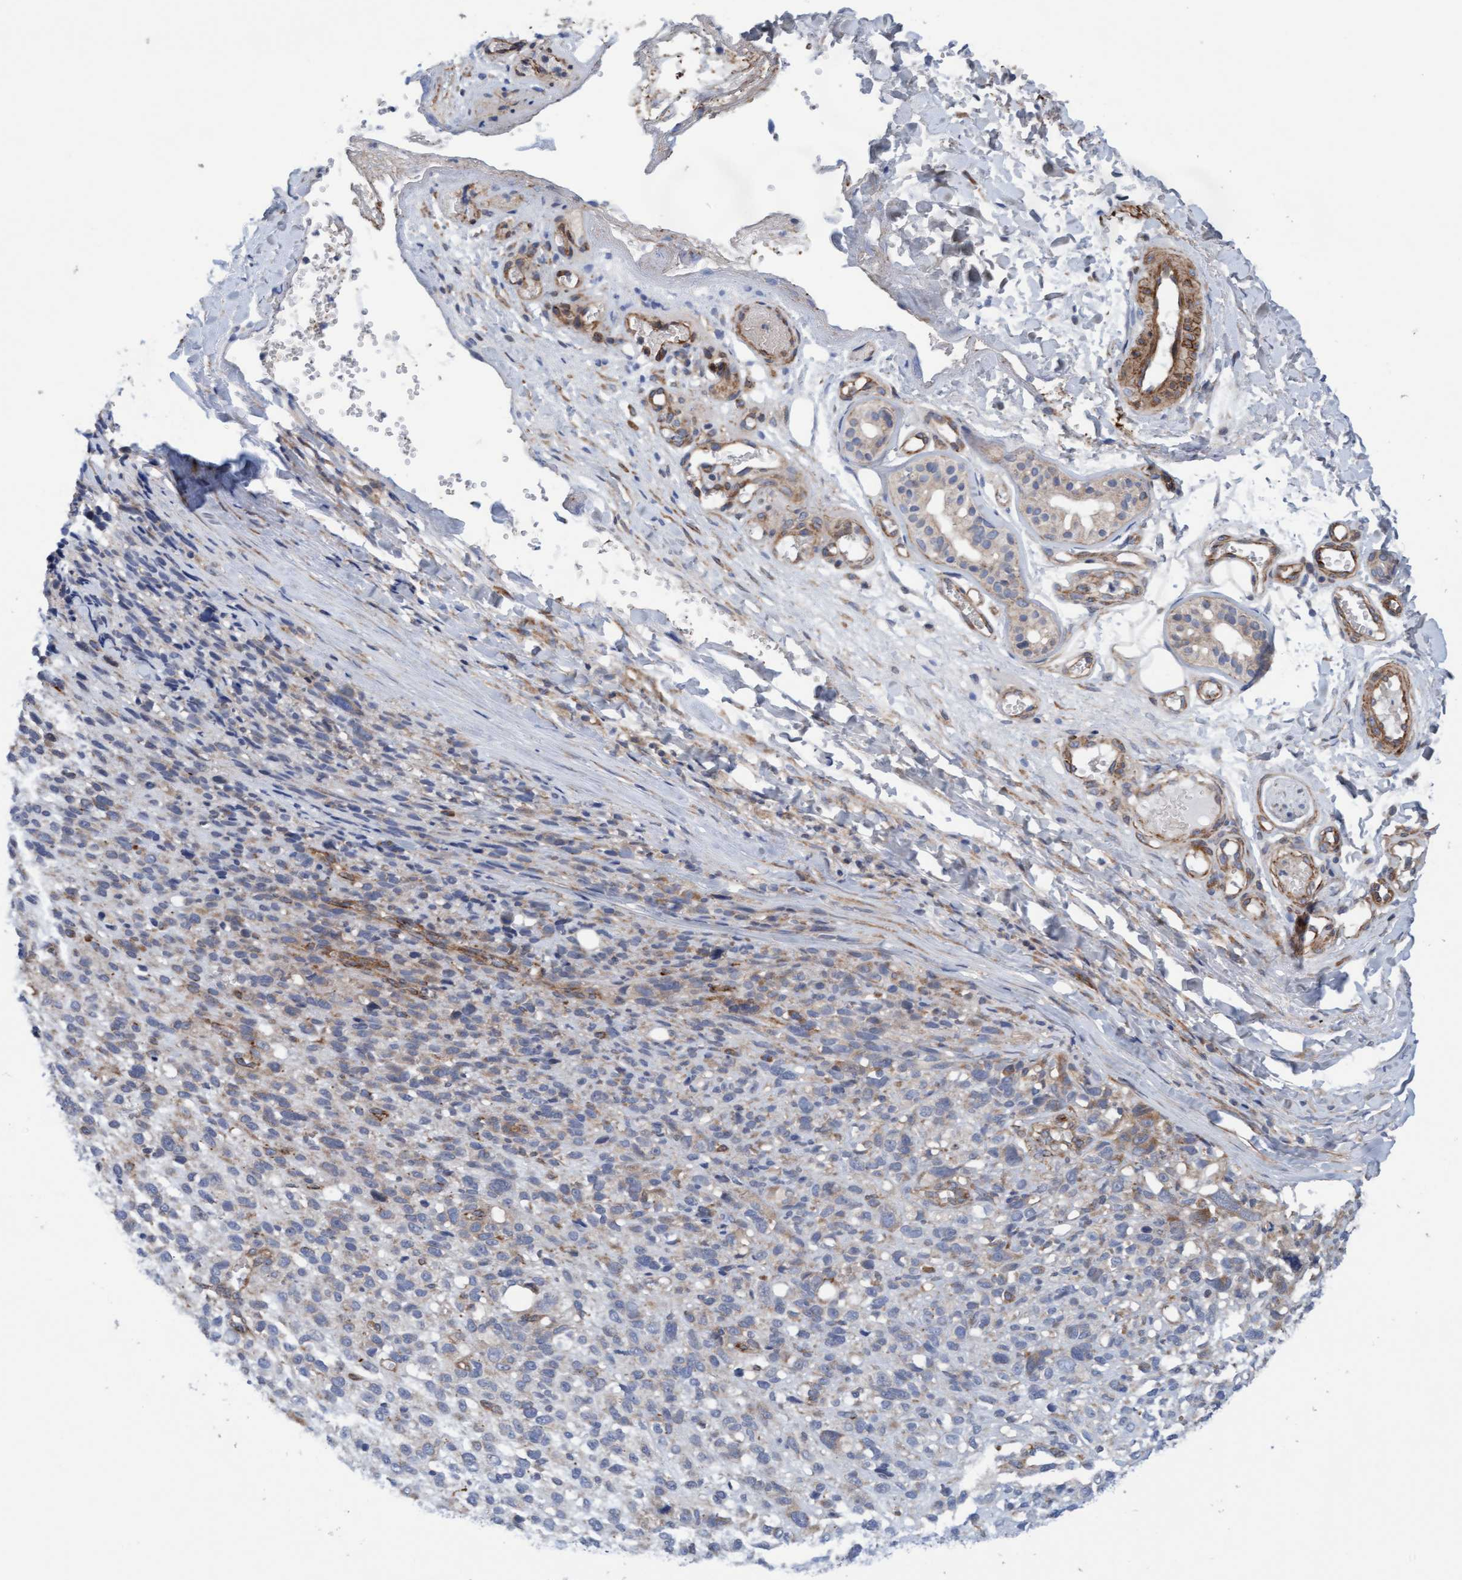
{"staining": {"intensity": "negative", "quantity": "none", "location": "none"}, "tissue": "melanoma", "cell_type": "Tumor cells", "image_type": "cancer", "snomed": [{"axis": "morphology", "description": "Malignant melanoma, NOS"}, {"axis": "topography", "description": "Skin"}], "caption": "An image of human malignant melanoma is negative for staining in tumor cells. (DAB (3,3'-diaminobenzidine) IHC with hematoxylin counter stain).", "gene": "CDK5RAP3", "patient": {"sex": "female", "age": 55}}